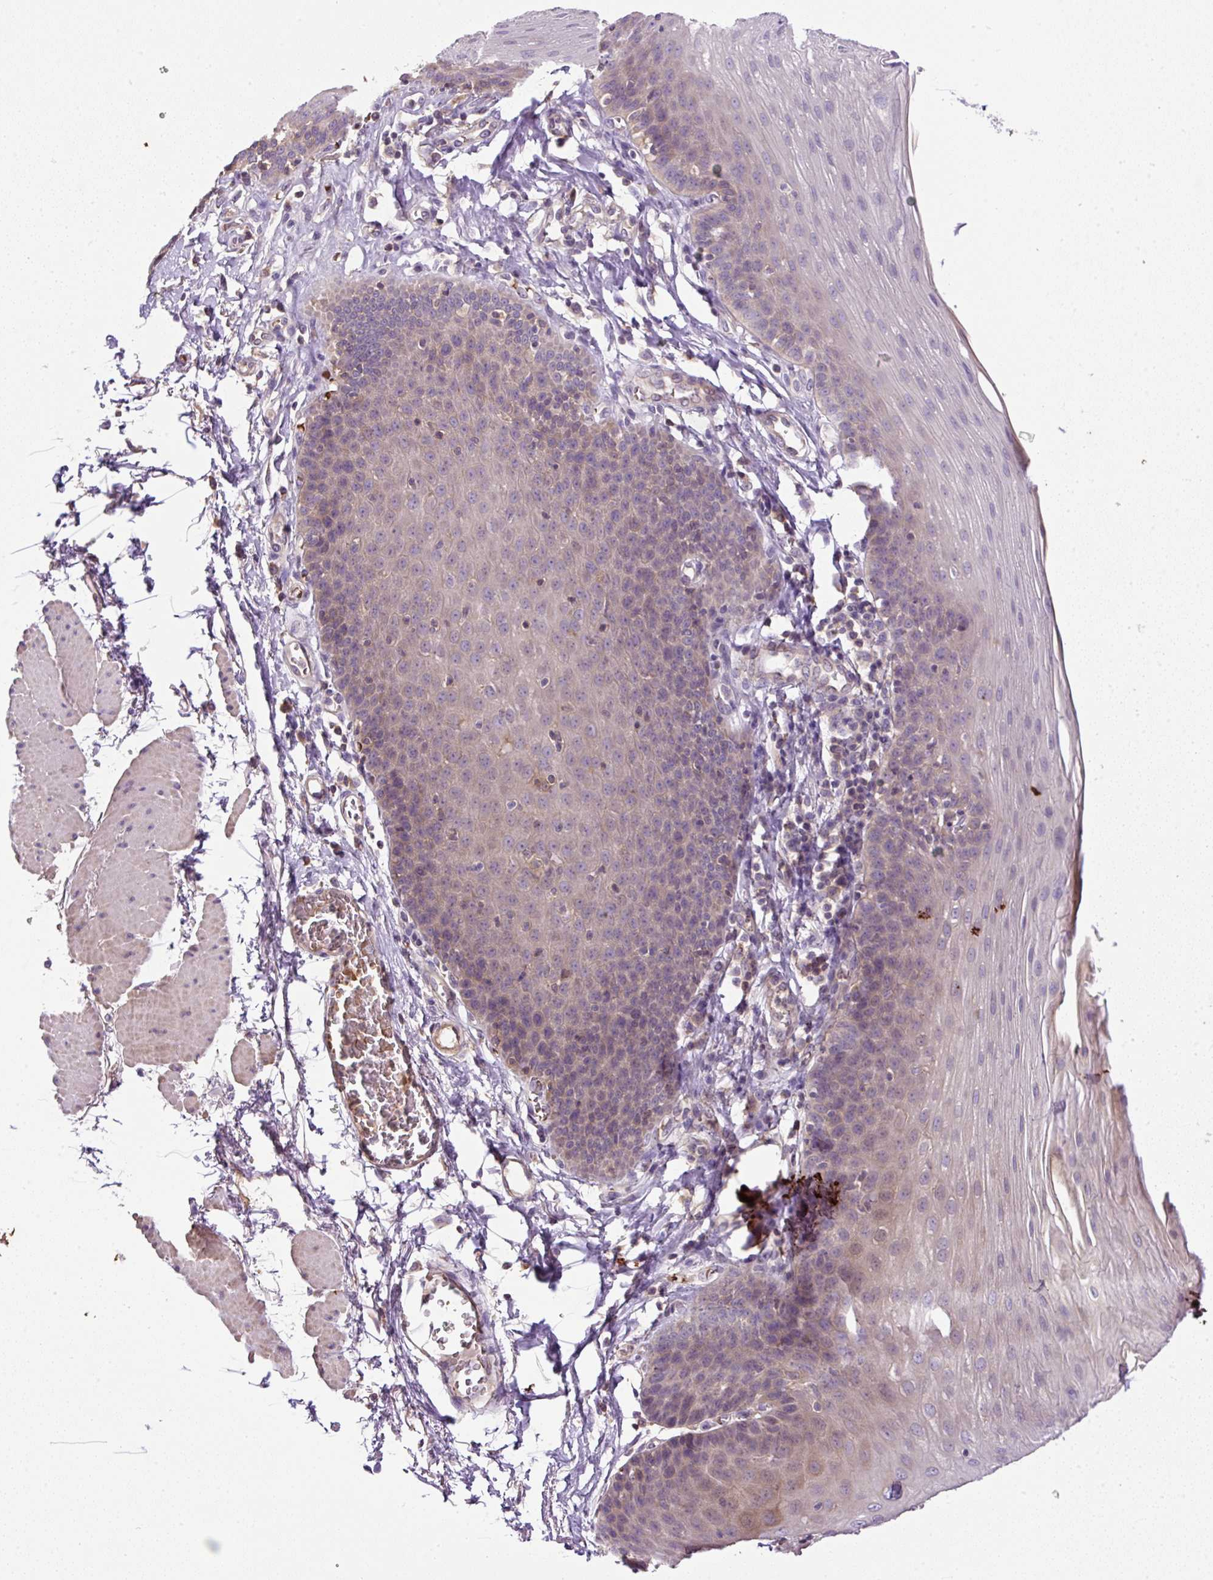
{"staining": {"intensity": "negative", "quantity": "none", "location": "none"}, "tissue": "esophagus", "cell_type": "Squamous epithelial cells", "image_type": "normal", "snomed": [{"axis": "morphology", "description": "Normal tissue, NOS"}, {"axis": "topography", "description": "Esophagus"}], "caption": "IHC micrograph of unremarkable esophagus: human esophagus stained with DAB displays no significant protein expression in squamous epithelial cells. (Brightfield microscopy of DAB immunohistochemistry at high magnification).", "gene": "CXCL13", "patient": {"sex": "female", "age": 81}}